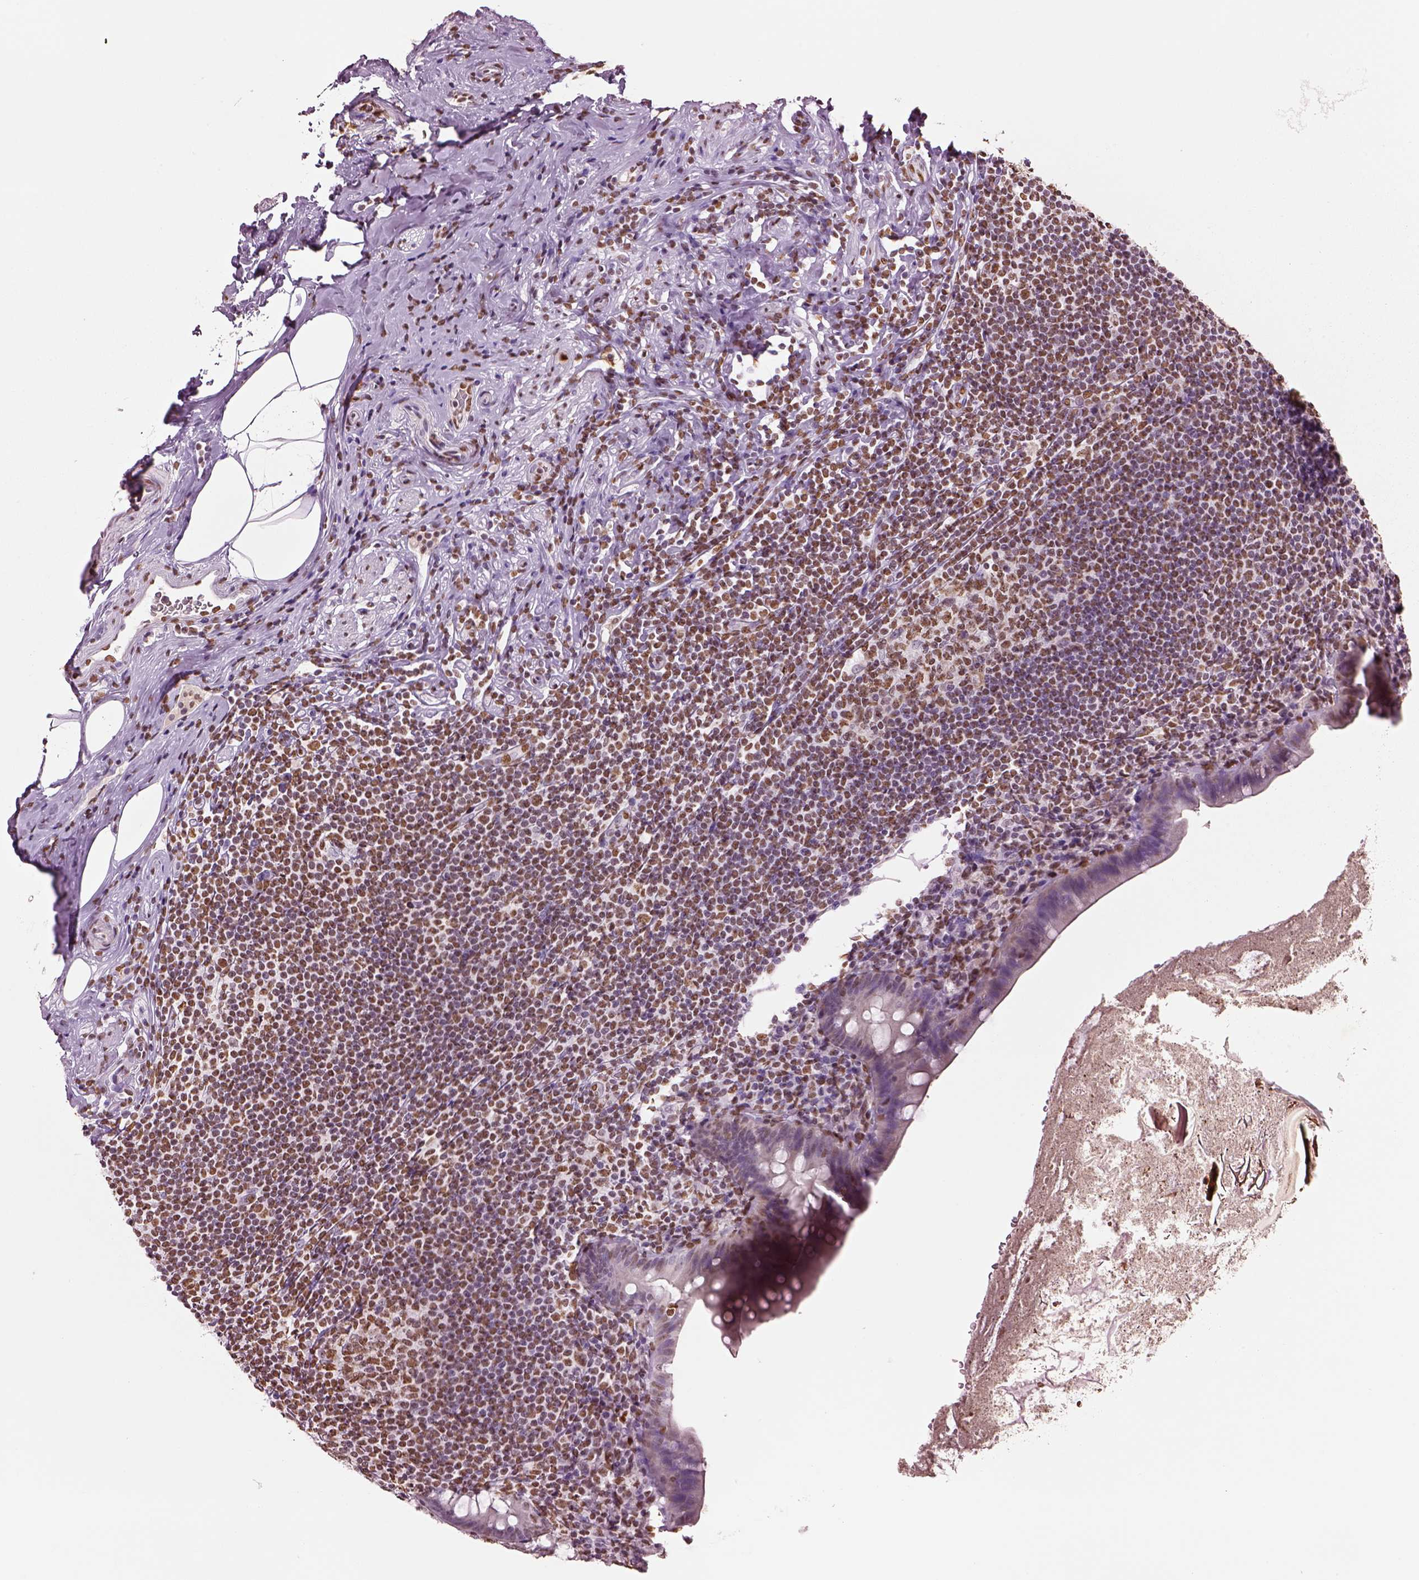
{"staining": {"intensity": "moderate", "quantity": "25%-75%", "location": "nuclear"}, "tissue": "appendix", "cell_type": "Glandular cells", "image_type": "normal", "snomed": [{"axis": "morphology", "description": "Normal tissue, NOS"}, {"axis": "topography", "description": "Appendix"}], "caption": "A photomicrograph of human appendix stained for a protein shows moderate nuclear brown staining in glandular cells. (brown staining indicates protein expression, while blue staining denotes nuclei).", "gene": "DDX3X", "patient": {"sex": "male", "age": 47}}